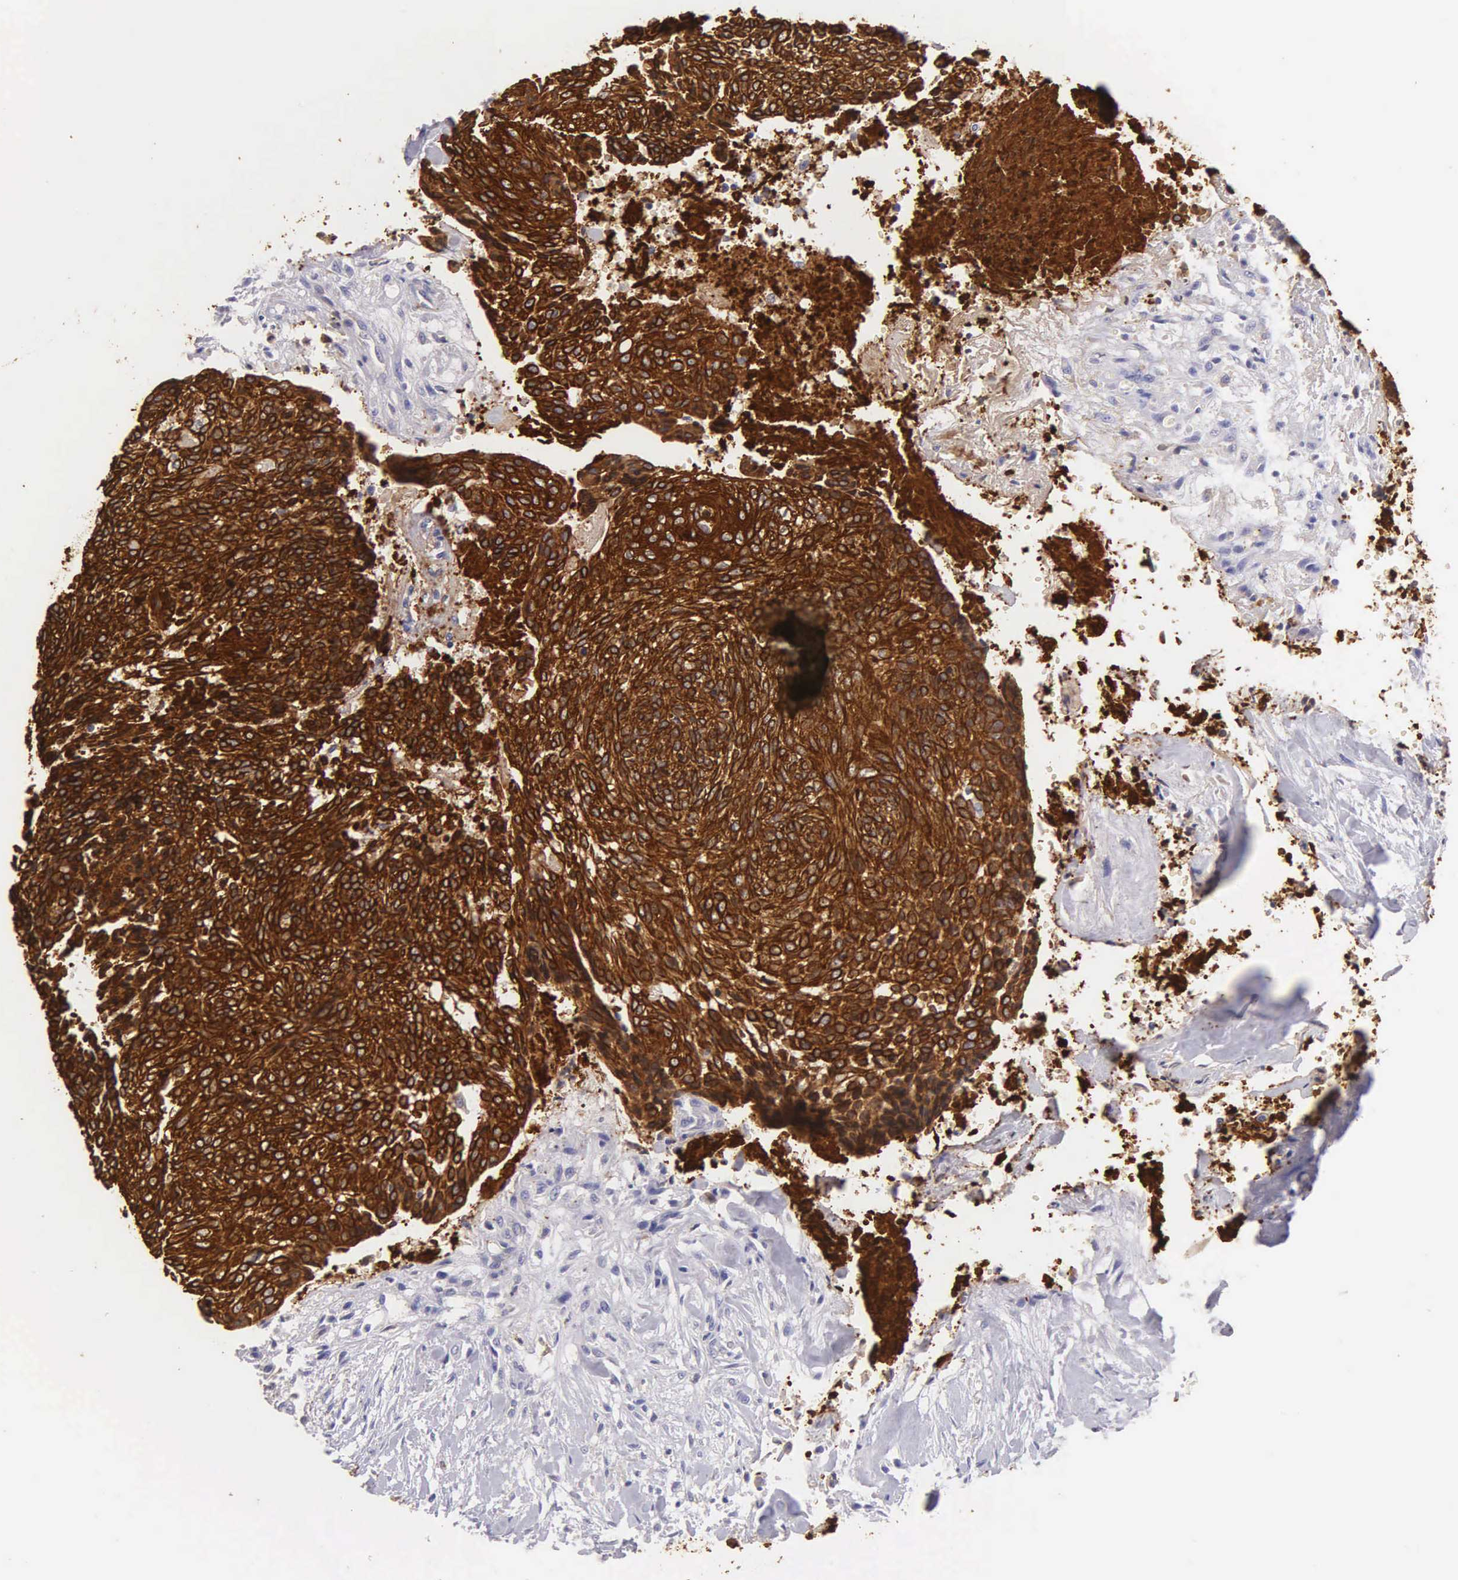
{"staining": {"intensity": "strong", "quantity": ">75%", "location": "cytoplasmic/membranous"}, "tissue": "head and neck cancer", "cell_type": "Tumor cells", "image_type": "cancer", "snomed": [{"axis": "morphology", "description": "Squamous cell carcinoma, NOS"}, {"axis": "topography", "description": "Salivary gland"}, {"axis": "topography", "description": "Head-Neck"}], "caption": "Immunohistochemistry staining of head and neck squamous cell carcinoma, which exhibits high levels of strong cytoplasmic/membranous expression in about >75% of tumor cells indicating strong cytoplasmic/membranous protein positivity. The staining was performed using DAB (brown) for protein detection and nuclei were counterstained in hematoxylin (blue).", "gene": "KRT17", "patient": {"sex": "male", "age": 70}}